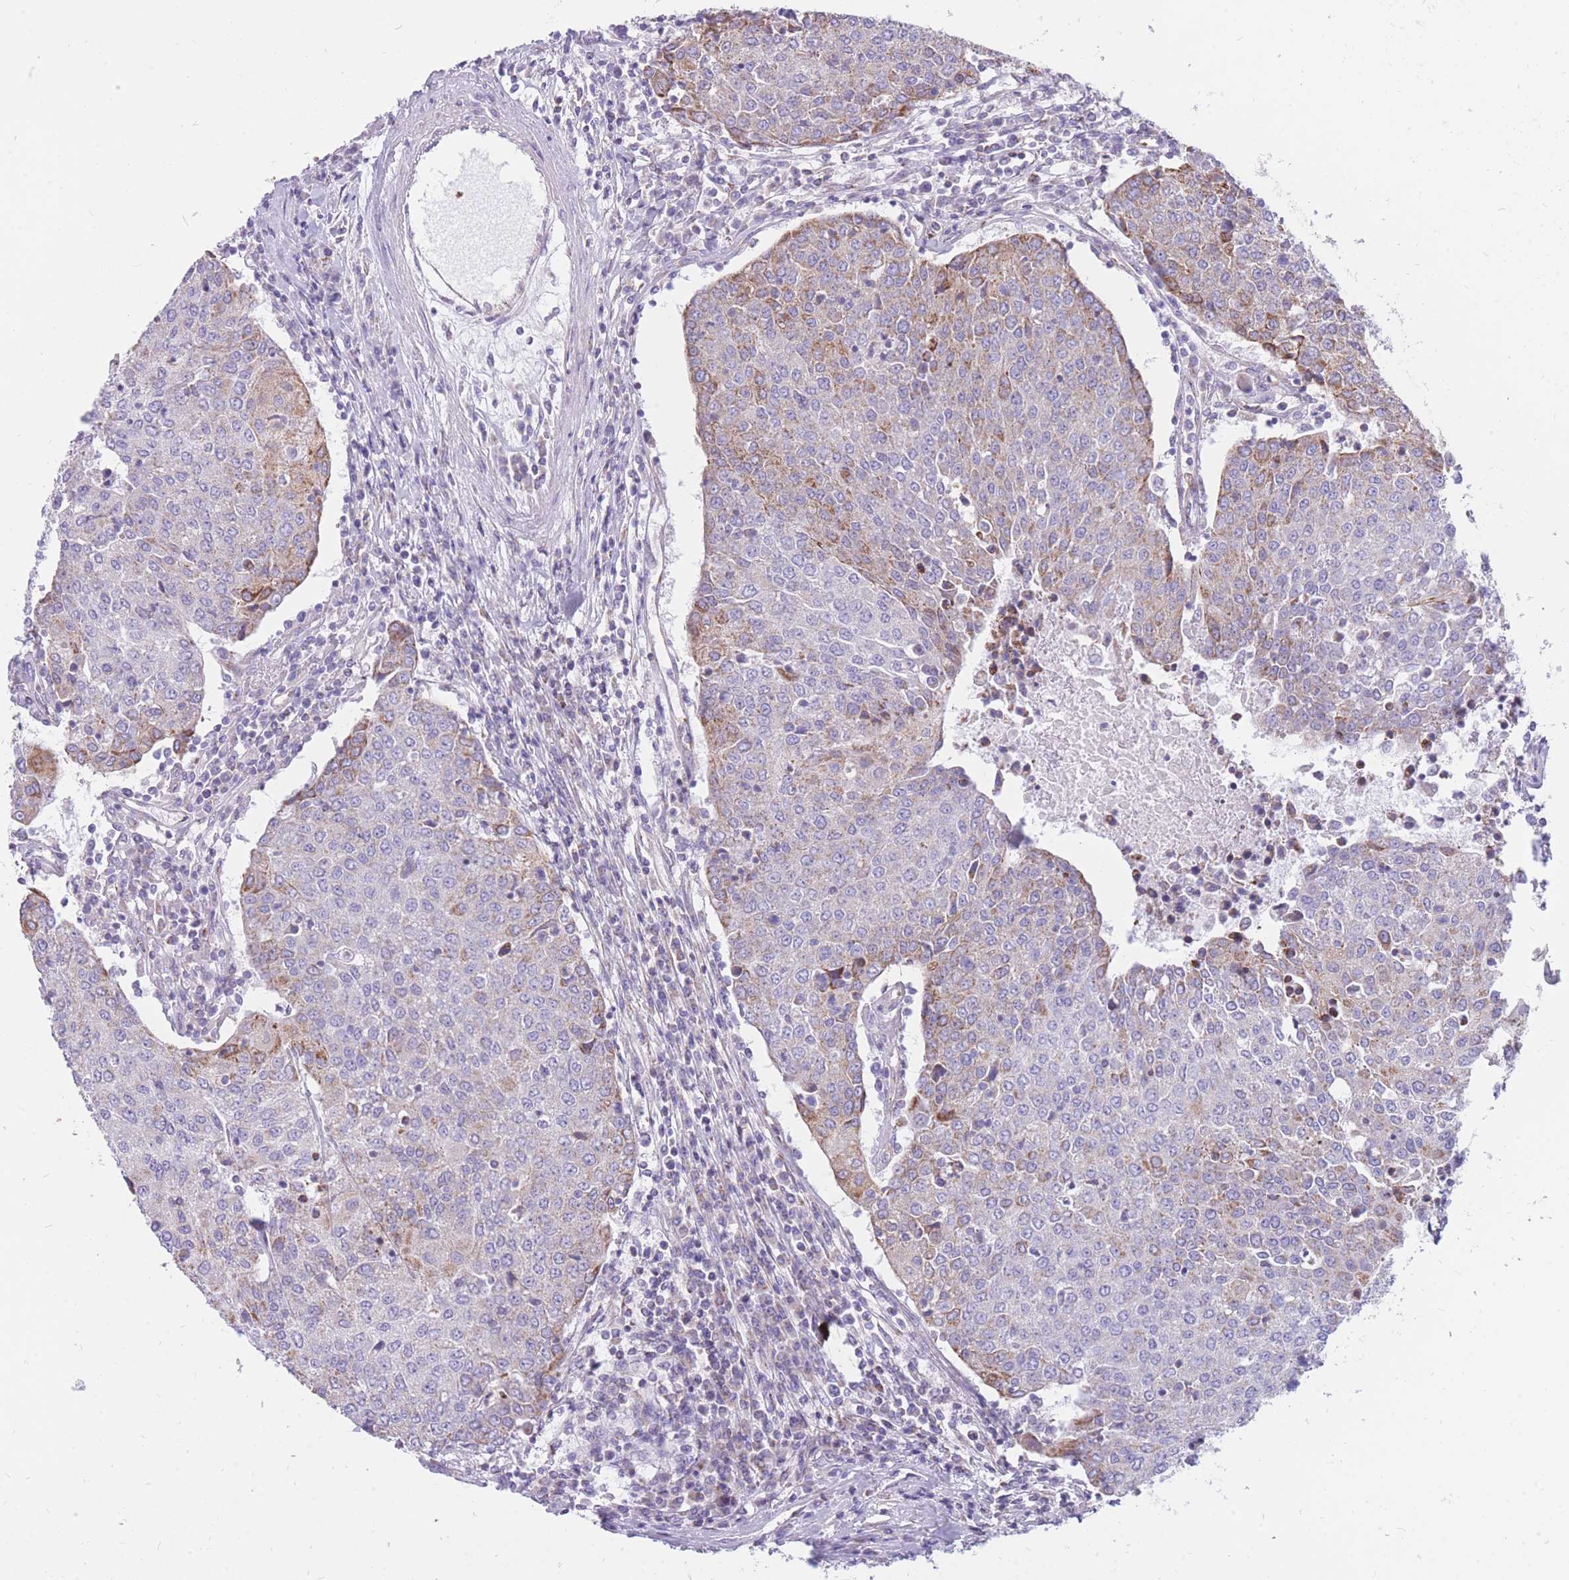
{"staining": {"intensity": "moderate", "quantity": "<25%", "location": "cytoplasmic/membranous"}, "tissue": "urothelial cancer", "cell_type": "Tumor cells", "image_type": "cancer", "snomed": [{"axis": "morphology", "description": "Urothelial carcinoma, High grade"}, {"axis": "topography", "description": "Urinary bladder"}], "caption": "Immunohistochemistry (IHC) (DAB) staining of urothelial carcinoma (high-grade) exhibits moderate cytoplasmic/membranous protein staining in about <25% of tumor cells.", "gene": "PCSK1", "patient": {"sex": "female", "age": 85}}